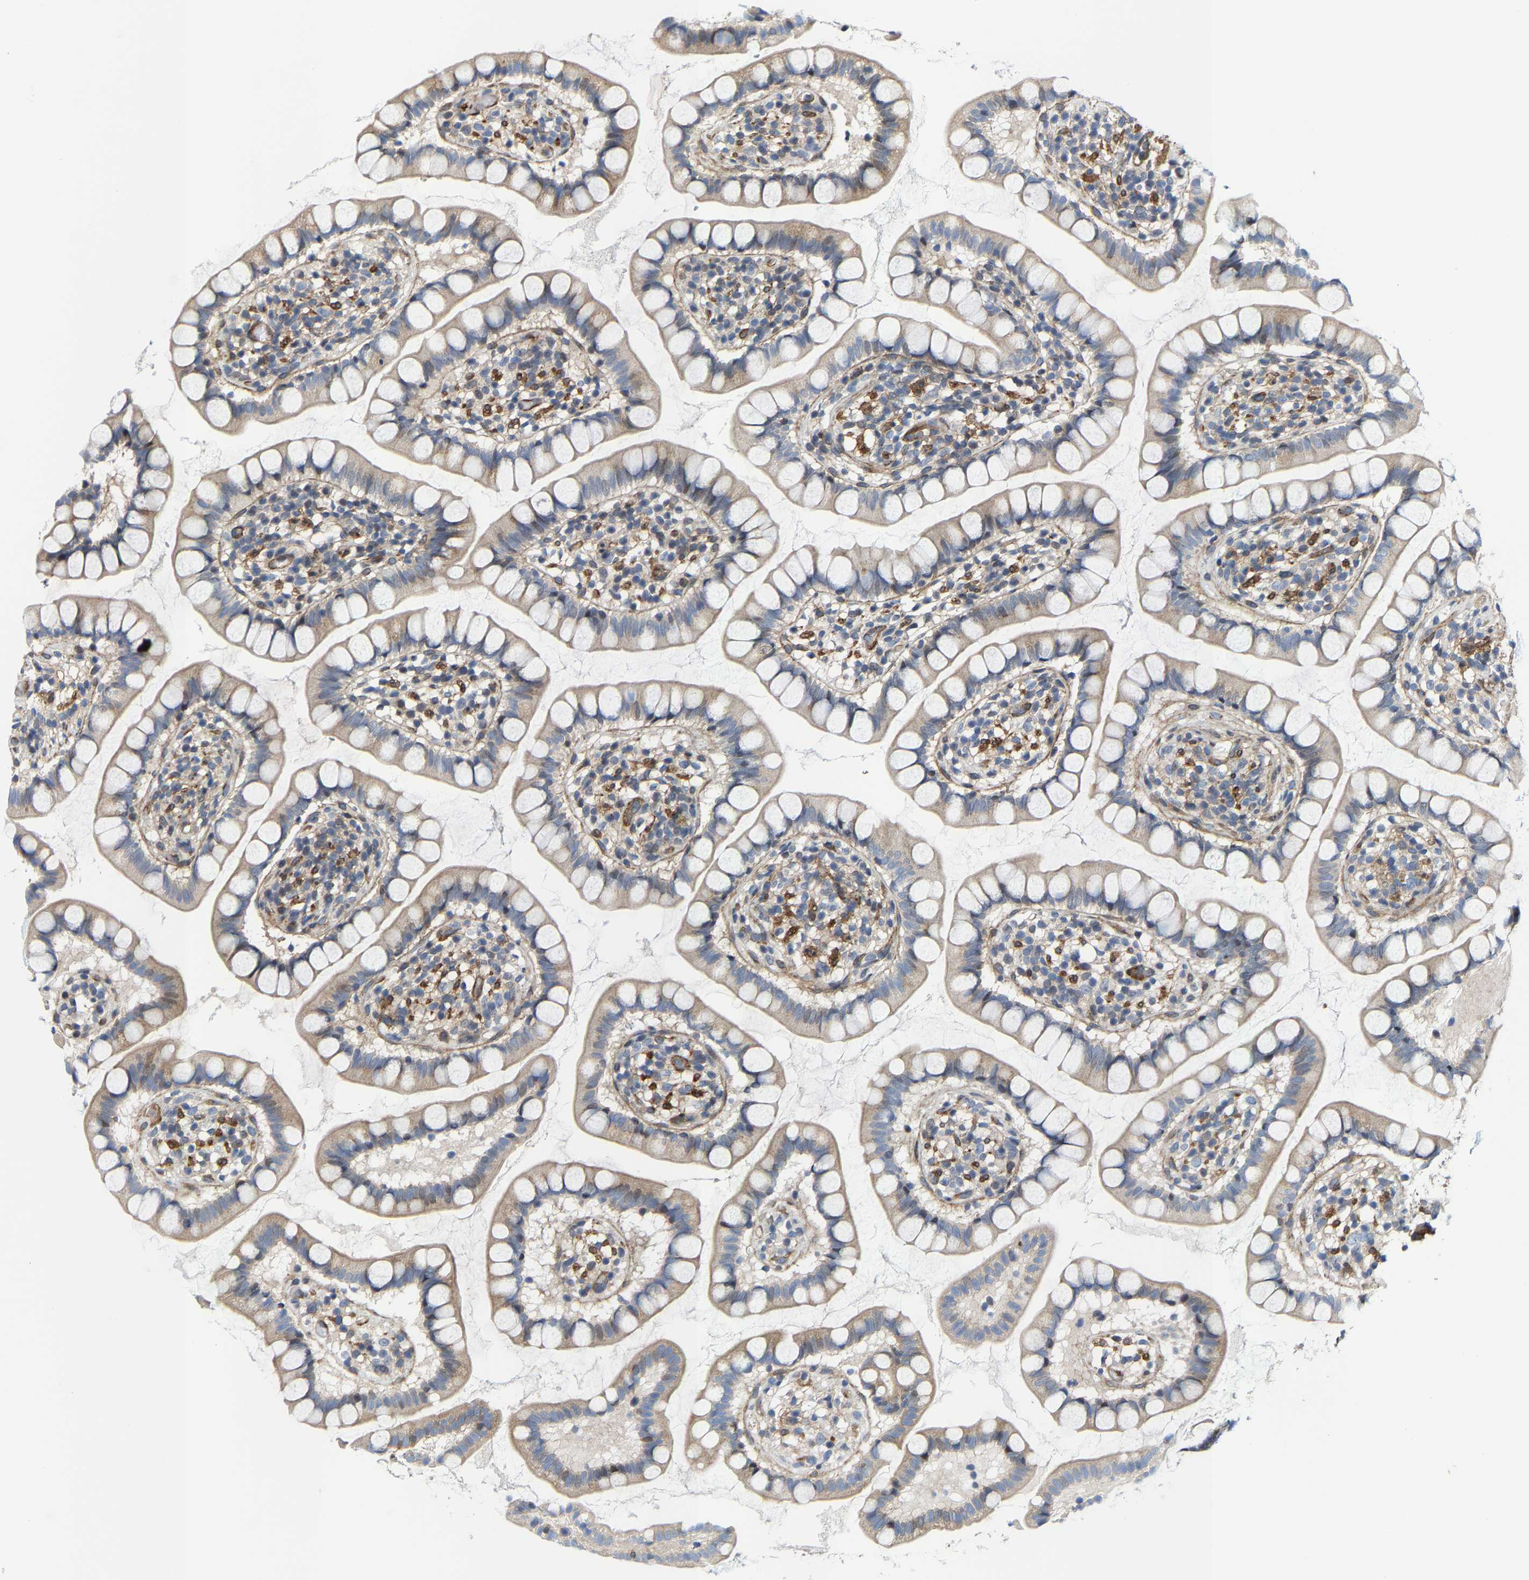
{"staining": {"intensity": "weak", "quantity": "<25%", "location": "cytoplasmic/membranous"}, "tissue": "small intestine", "cell_type": "Glandular cells", "image_type": "normal", "snomed": [{"axis": "morphology", "description": "Normal tissue, NOS"}, {"axis": "topography", "description": "Small intestine"}], "caption": "The immunohistochemistry micrograph has no significant positivity in glandular cells of small intestine.", "gene": "TGFB1I1", "patient": {"sex": "female", "age": 84}}